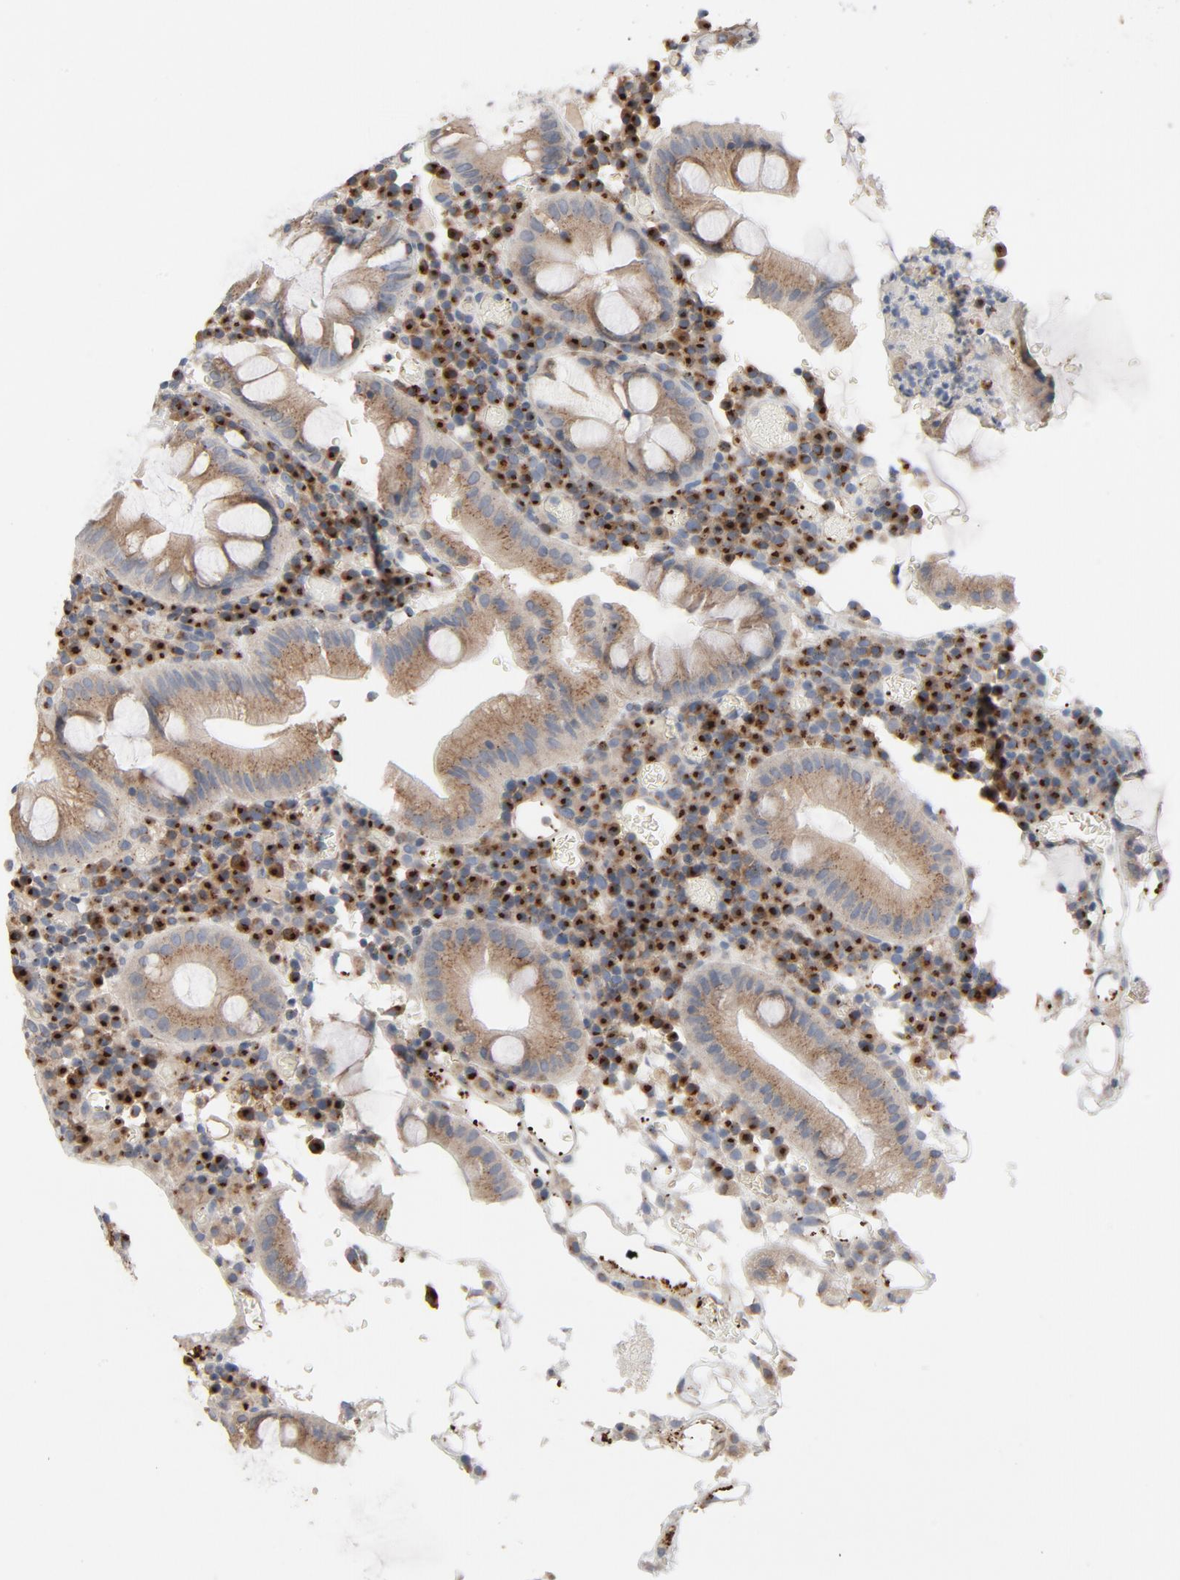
{"staining": {"intensity": "weak", "quantity": ">75%", "location": "cytoplasmic/membranous"}, "tissue": "colorectal cancer", "cell_type": "Tumor cells", "image_type": "cancer", "snomed": [{"axis": "morphology", "description": "Adenocarcinoma, NOS"}, {"axis": "topography", "description": "Colon"}], "caption": "There is low levels of weak cytoplasmic/membranous staining in tumor cells of adenocarcinoma (colorectal), as demonstrated by immunohistochemical staining (brown color).", "gene": "LMAN2", "patient": {"sex": "female", "age": 78}}